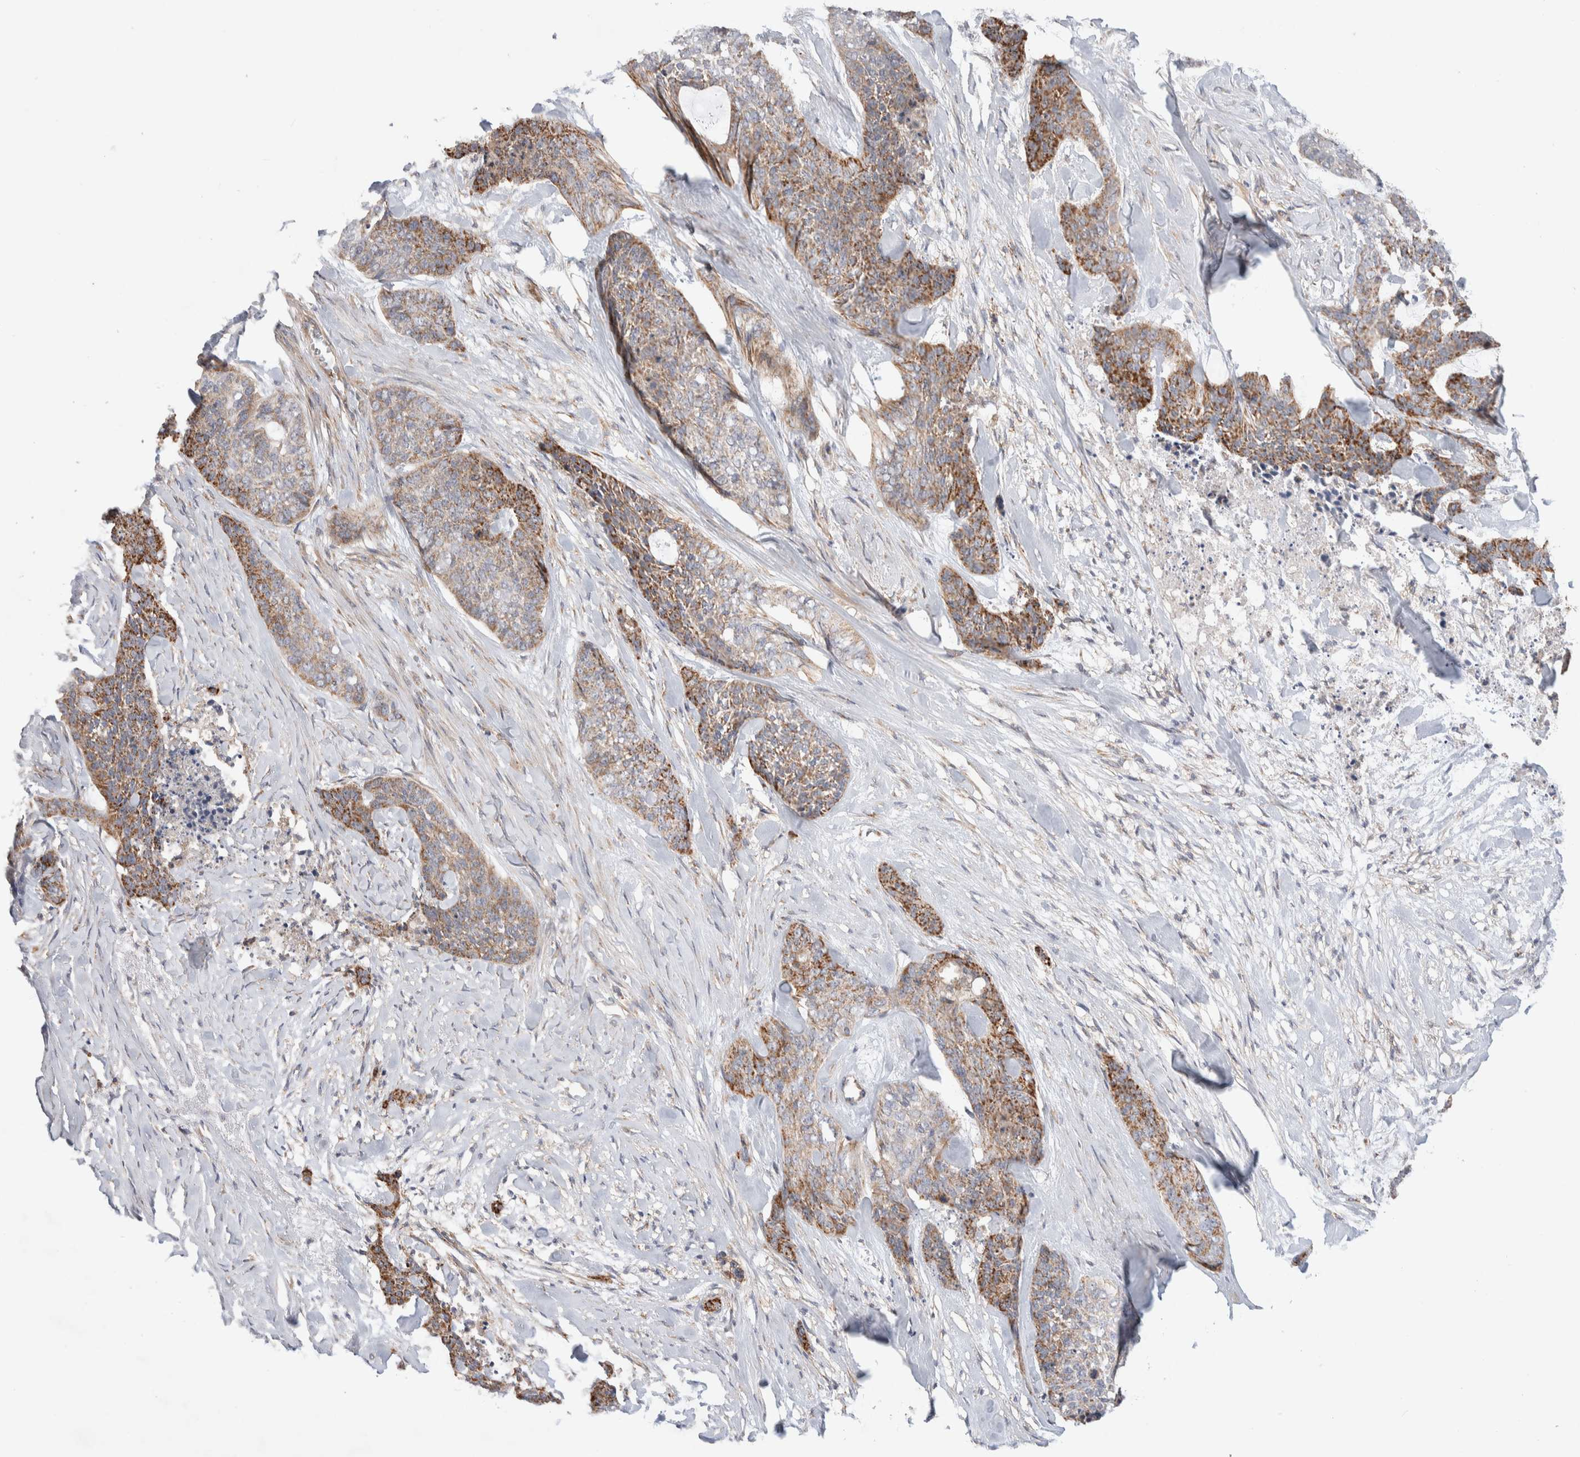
{"staining": {"intensity": "moderate", "quantity": ">75%", "location": "cytoplasmic/membranous"}, "tissue": "skin cancer", "cell_type": "Tumor cells", "image_type": "cancer", "snomed": [{"axis": "morphology", "description": "Basal cell carcinoma"}, {"axis": "topography", "description": "Skin"}], "caption": "Moderate cytoplasmic/membranous staining is identified in about >75% of tumor cells in basal cell carcinoma (skin).", "gene": "DEPTOR", "patient": {"sex": "female", "age": 64}}